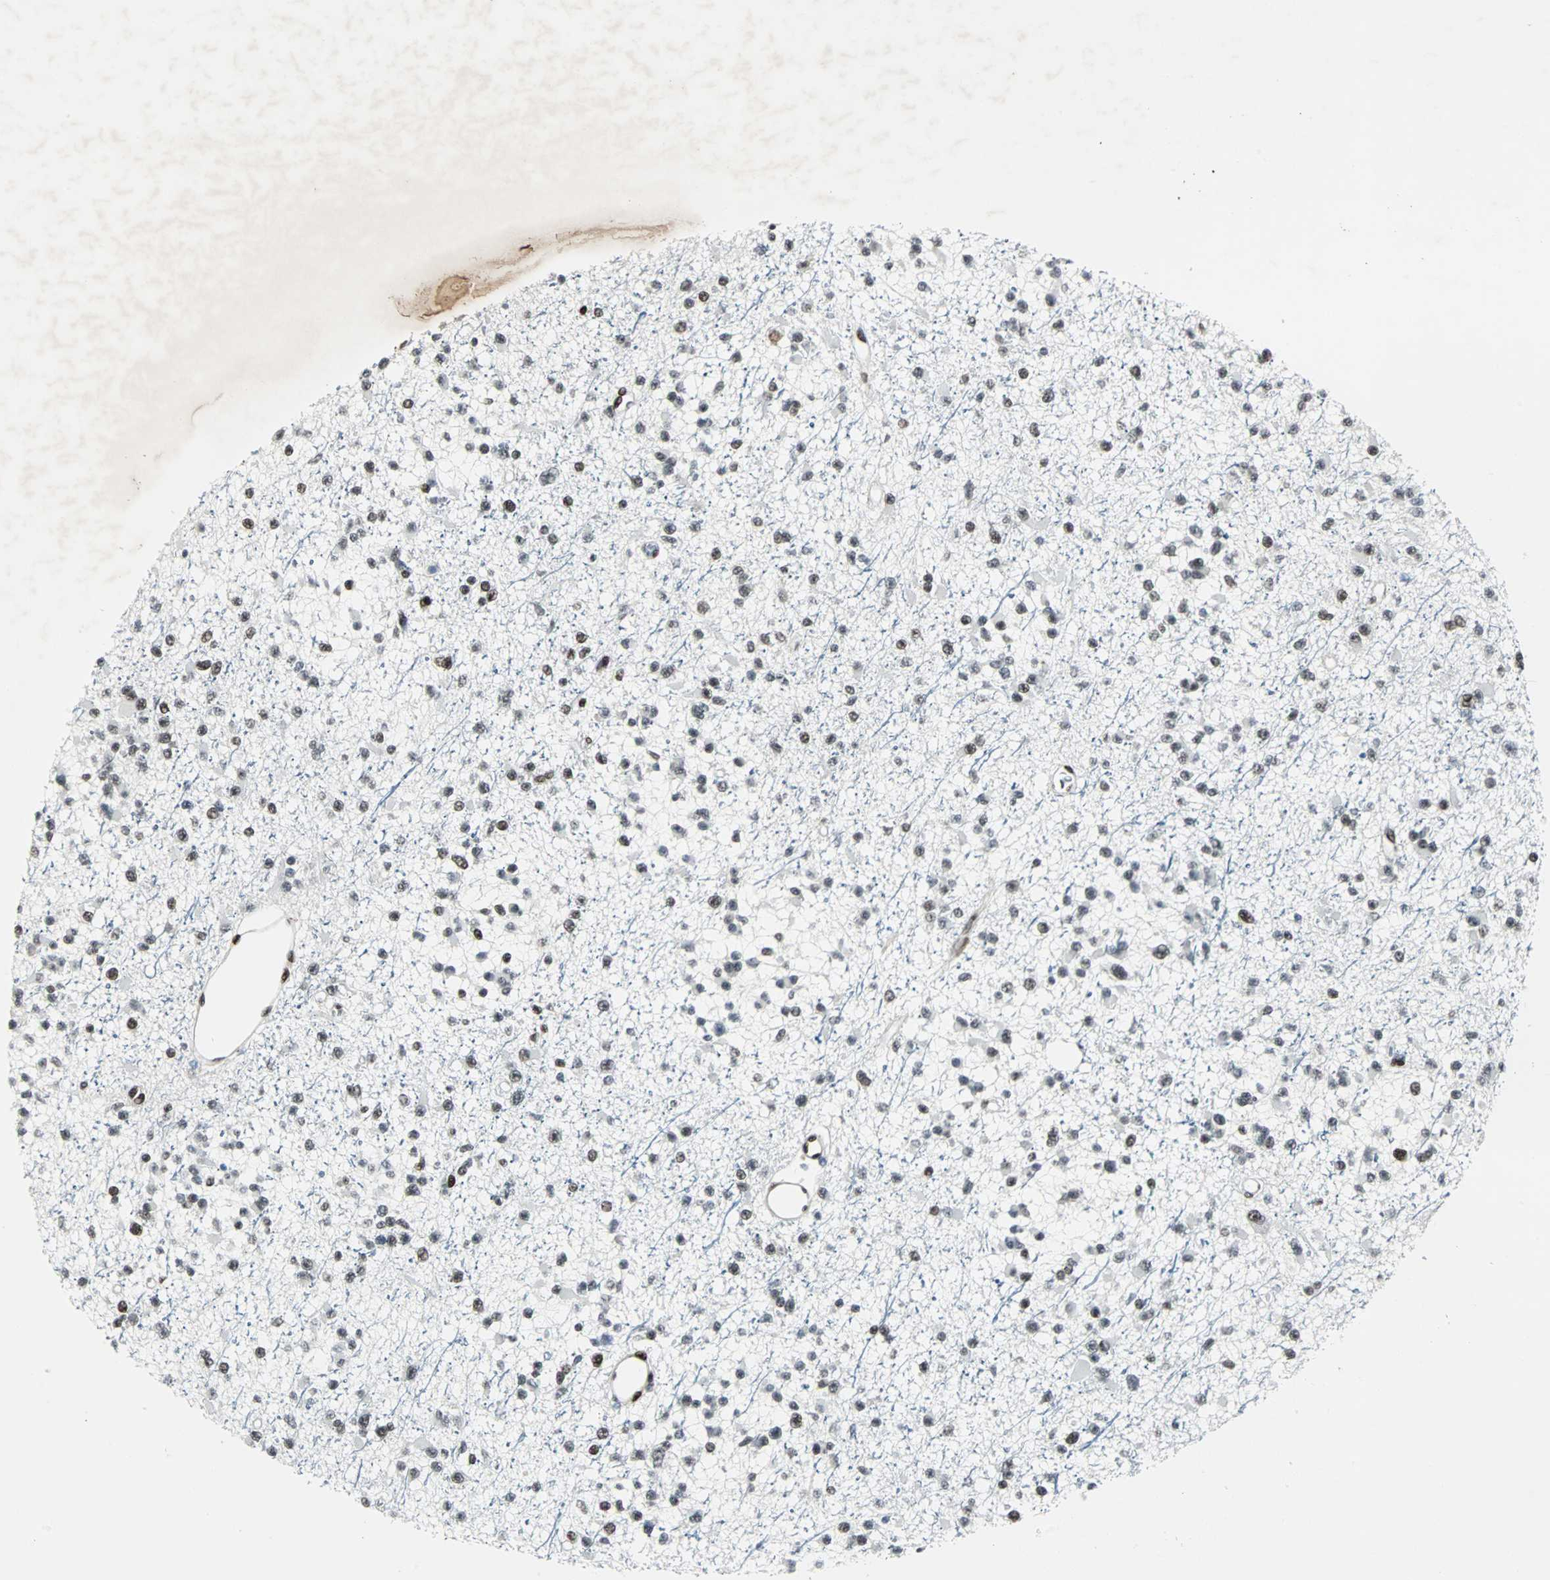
{"staining": {"intensity": "moderate", "quantity": ">75%", "location": "nuclear"}, "tissue": "glioma", "cell_type": "Tumor cells", "image_type": "cancer", "snomed": [{"axis": "morphology", "description": "Glioma, malignant, Low grade"}, {"axis": "topography", "description": "Brain"}], "caption": "There is medium levels of moderate nuclear expression in tumor cells of glioma, as demonstrated by immunohistochemical staining (brown color).", "gene": "MEF2D", "patient": {"sex": "female", "age": 22}}